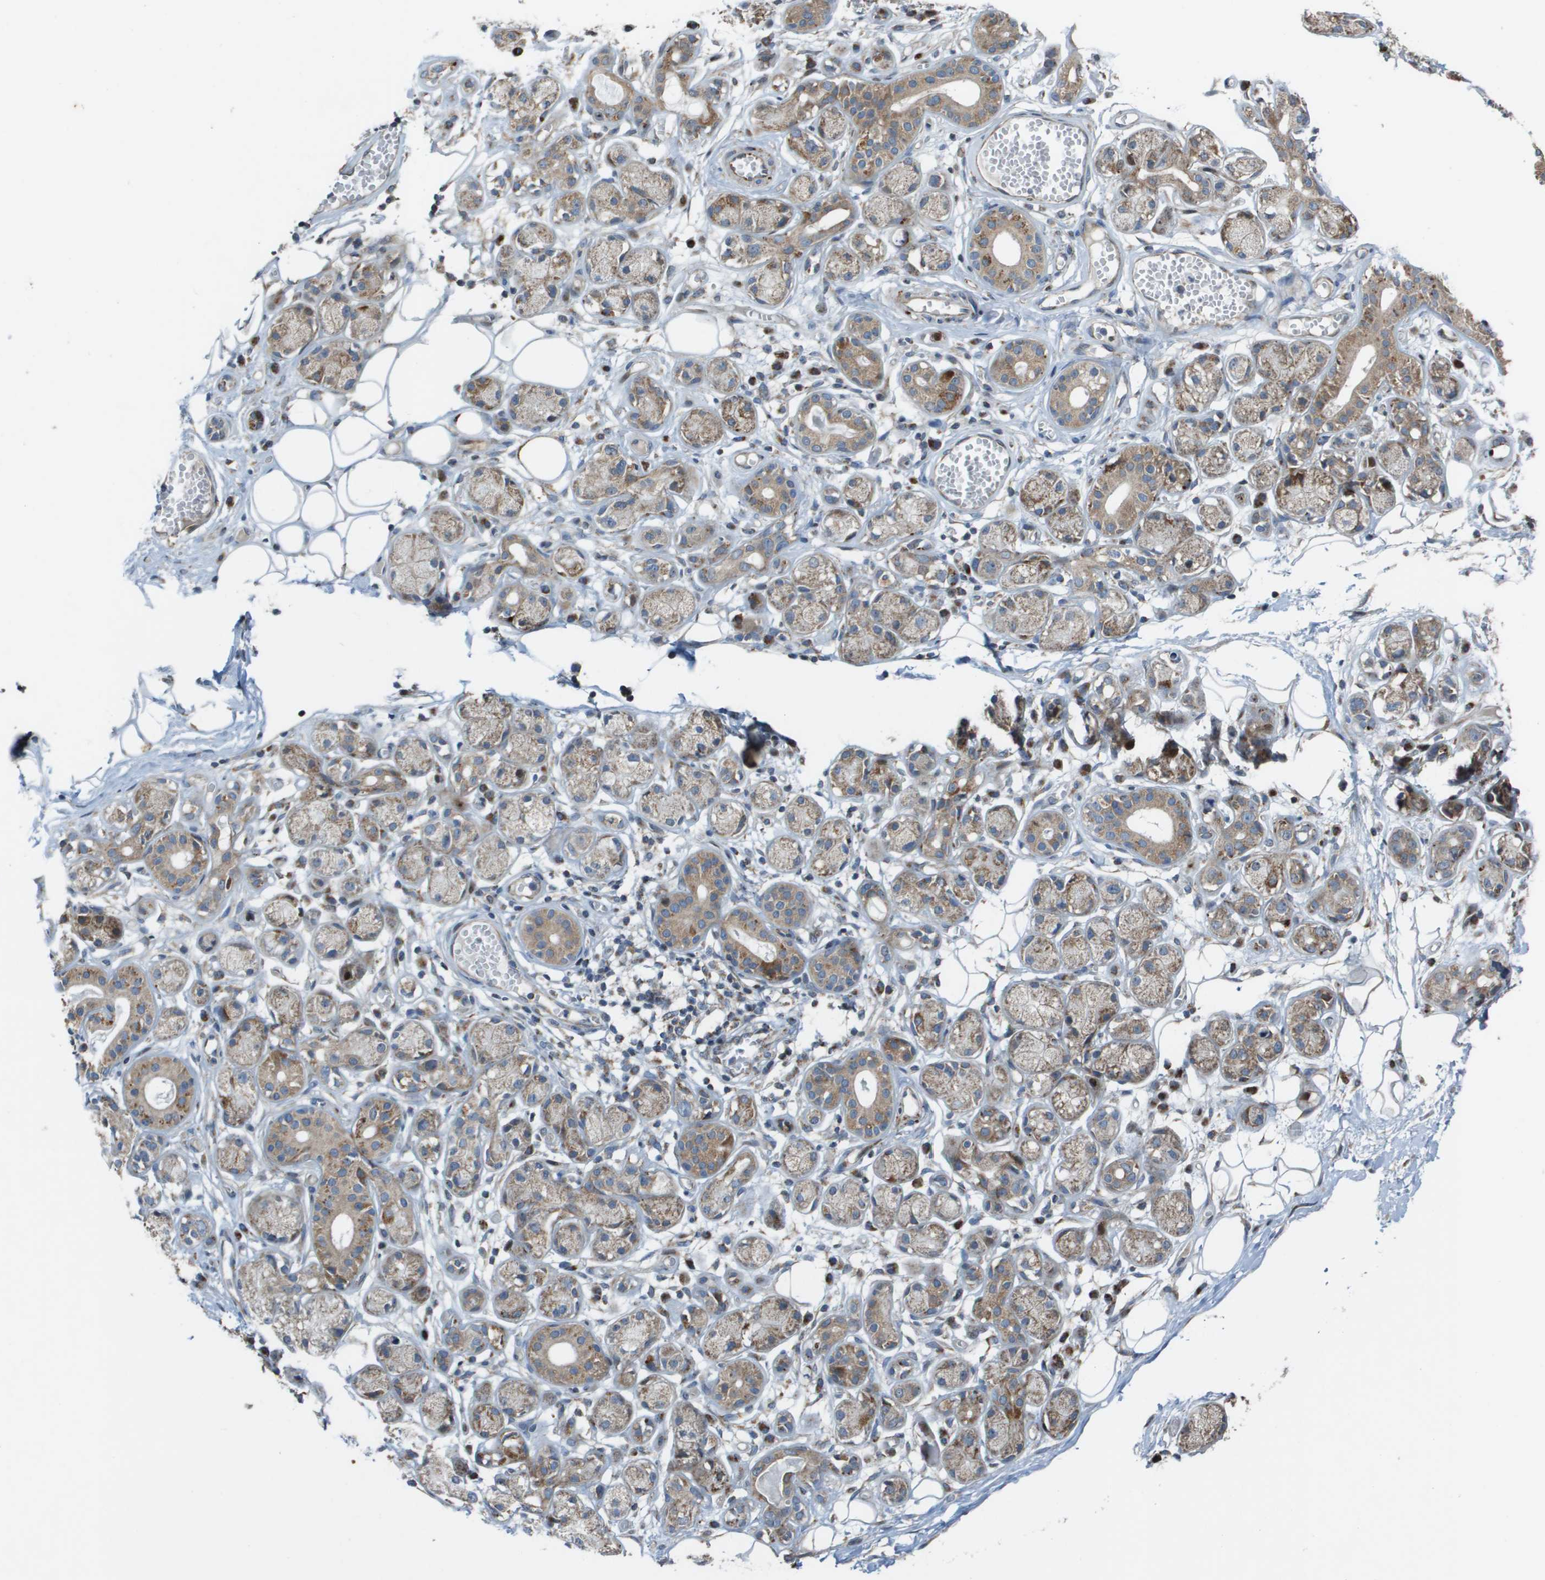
{"staining": {"intensity": "negative", "quantity": "none", "location": "none"}, "tissue": "adipose tissue", "cell_type": "Adipocytes", "image_type": "normal", "snomed": [{"axis": "morphology", "description": "Normal tissue, NOS"}, {"axis": "morphology", "description": "Inflammation, NOS"}, {"axis": "topography", "description": "Salivary gland"}, {"axis": "topography", "description": "Peripheral nerve tissue"}], "caption": "Adipocytes show no significant protein positivity in normal adipose tissue. The staining is performed using DAB (3,3'-diaminobenzidine) brown chromogen with nuclei counter-stained in using hematoxylin.", "gene": "MGAT3", "patient": {"sex": "female", "age": 75}}